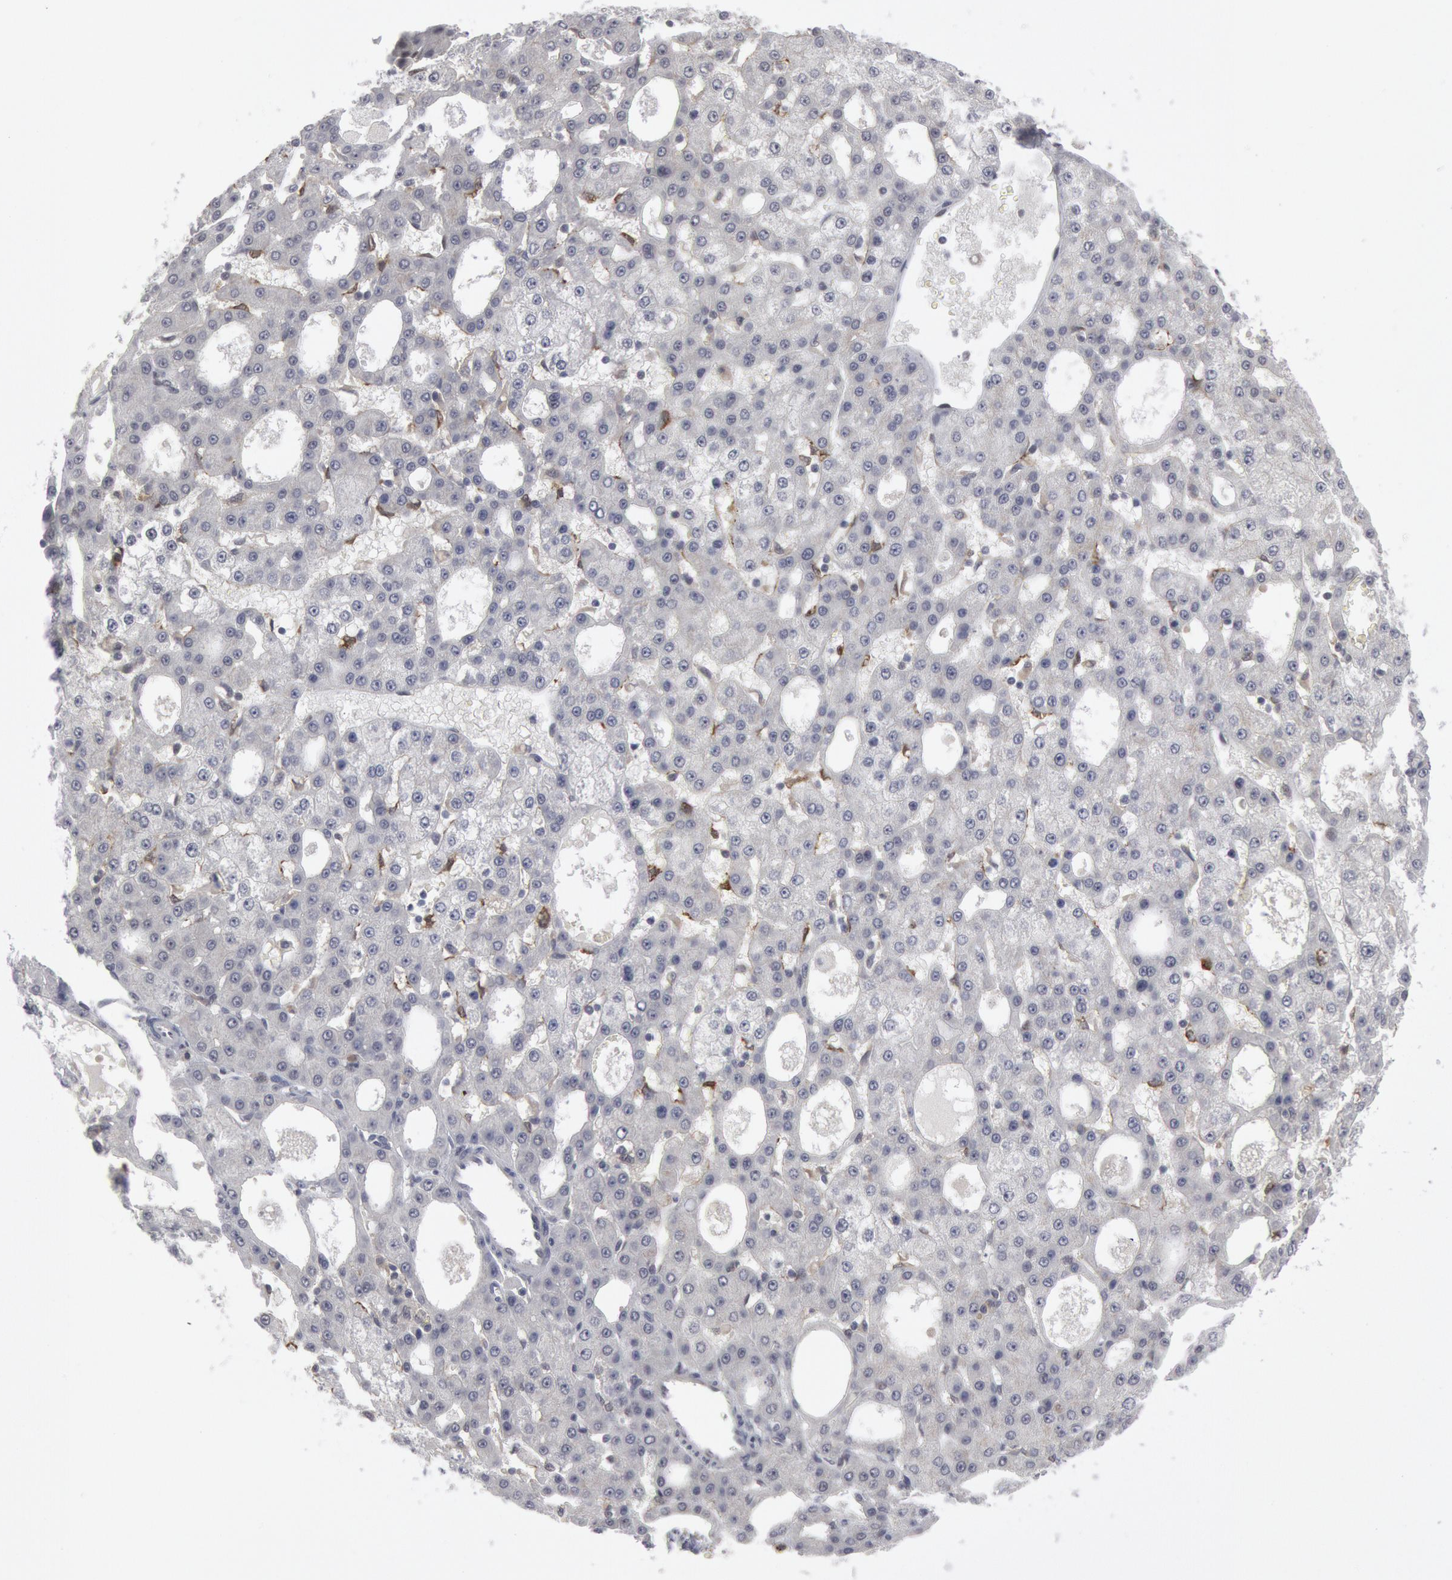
{"staining": {"intensity": "negative", "quantity": "none", "location": "none"}, "tissue": "liver cancer", "cell_type": "Tumor cells", "image_type": "cancer", "snomed": [{"axis": "morphology", "description": "Carcinoma, Hepatocellular, NOS"}, {"axis": "topography", "description": "Liver"}], "caption": "Immunohistochemical staining of liver cancer (hepatocellular carcinoma) displays no significant expression in tumor cells.", "gene": "FOXO1", "patient": {"sex": "male", "age": 47}}